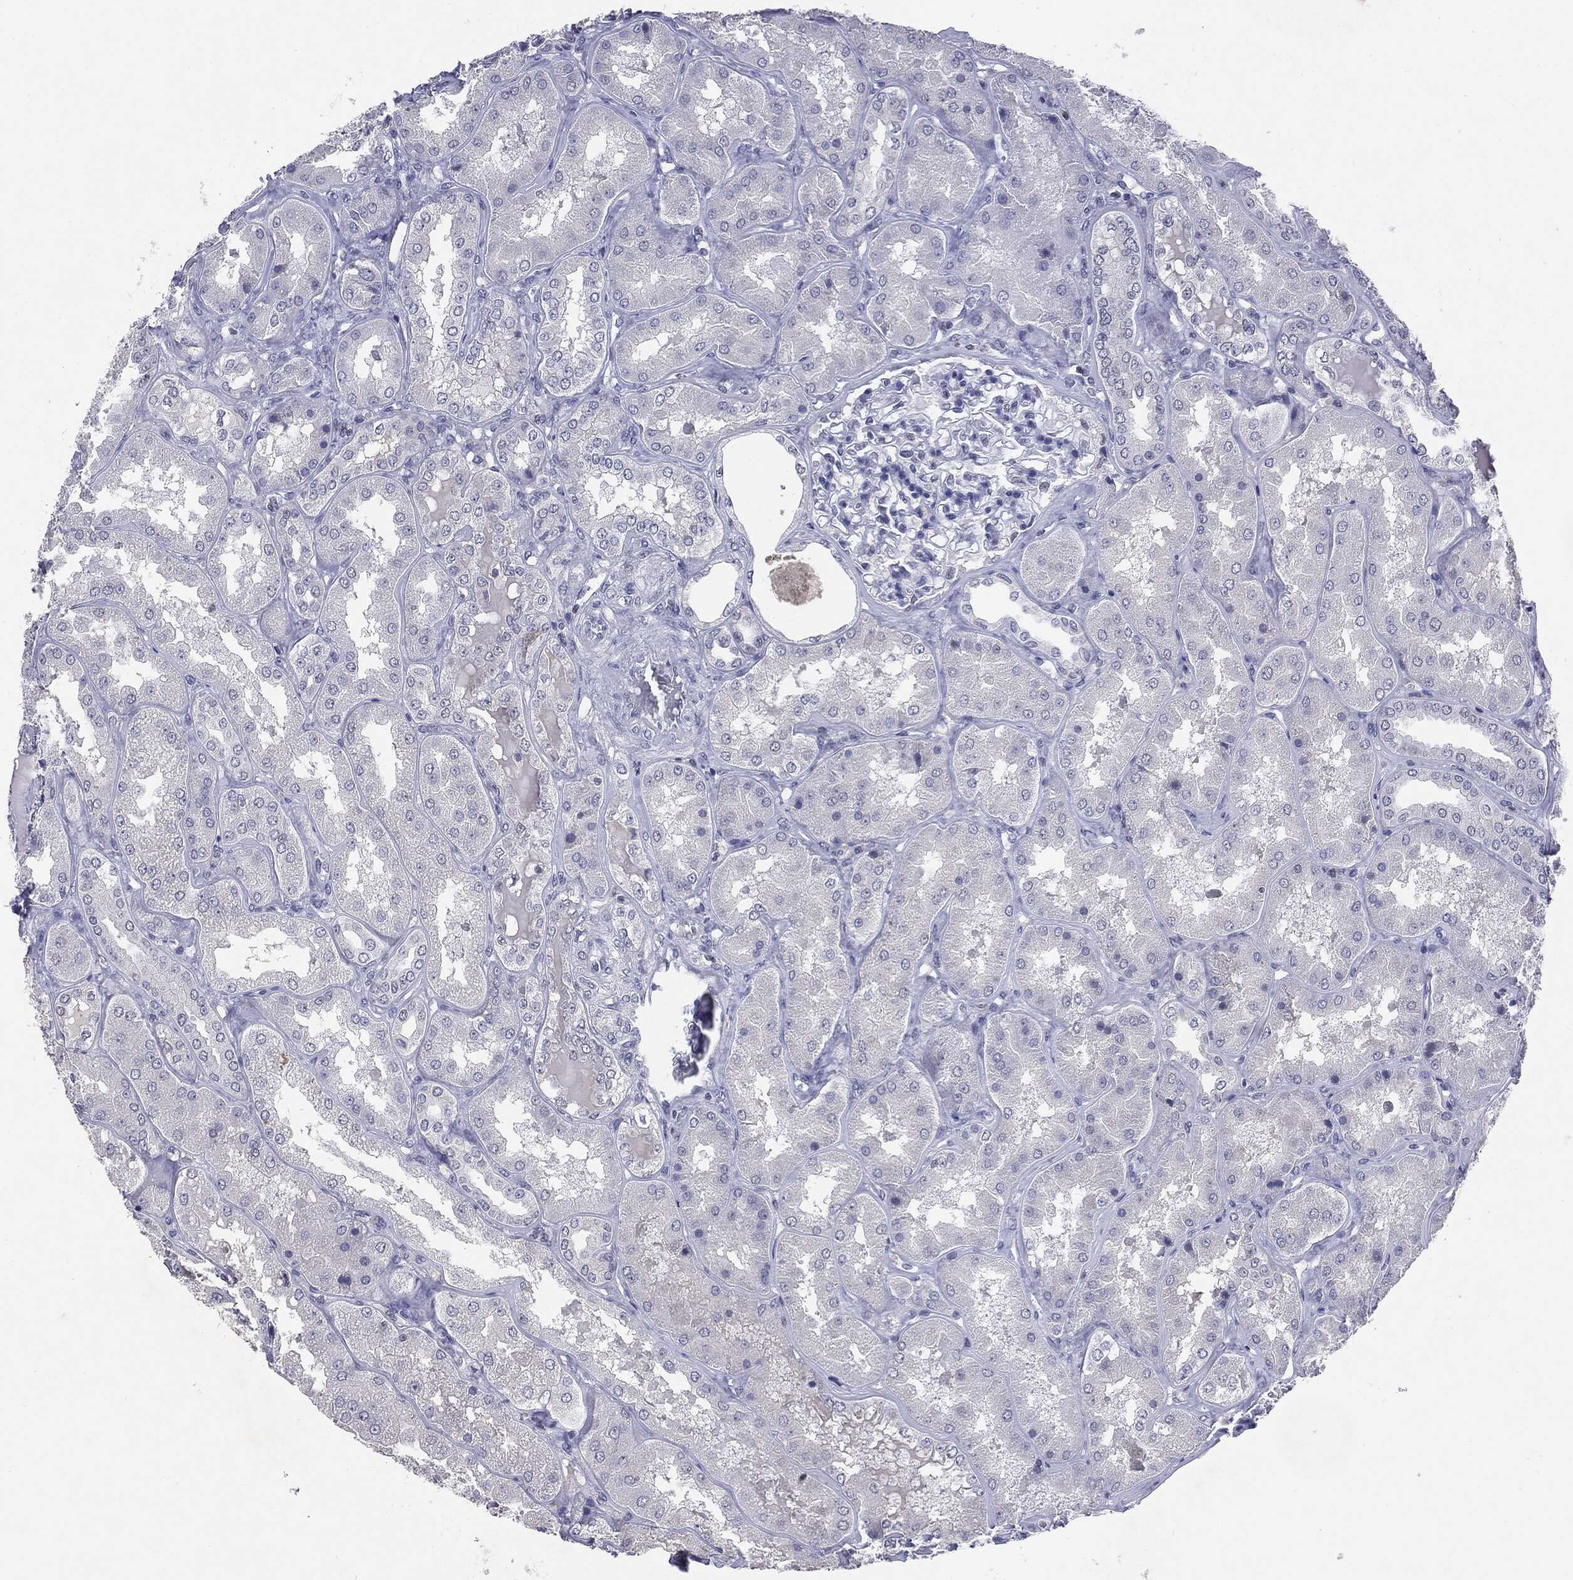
{"staining": {"intensity": "negative", "quantity": "none", "location": "none"}, "tissue": "kidney", "cell_type": "Cells in glomeruli", "image_type": "normal", "snomed": [{"axis": "morphology", "description": "Normal tissue, NOS"}, {"axis": "topography", "description": "Kidney"}], "caption": "An immunohistochemistry photomicrograph of unremarkable kidney is shown. There is no staining in cells in glomeruli of kidney.", "gene": "KIF2C", "patient": {"sex": "female", "age": 56}}